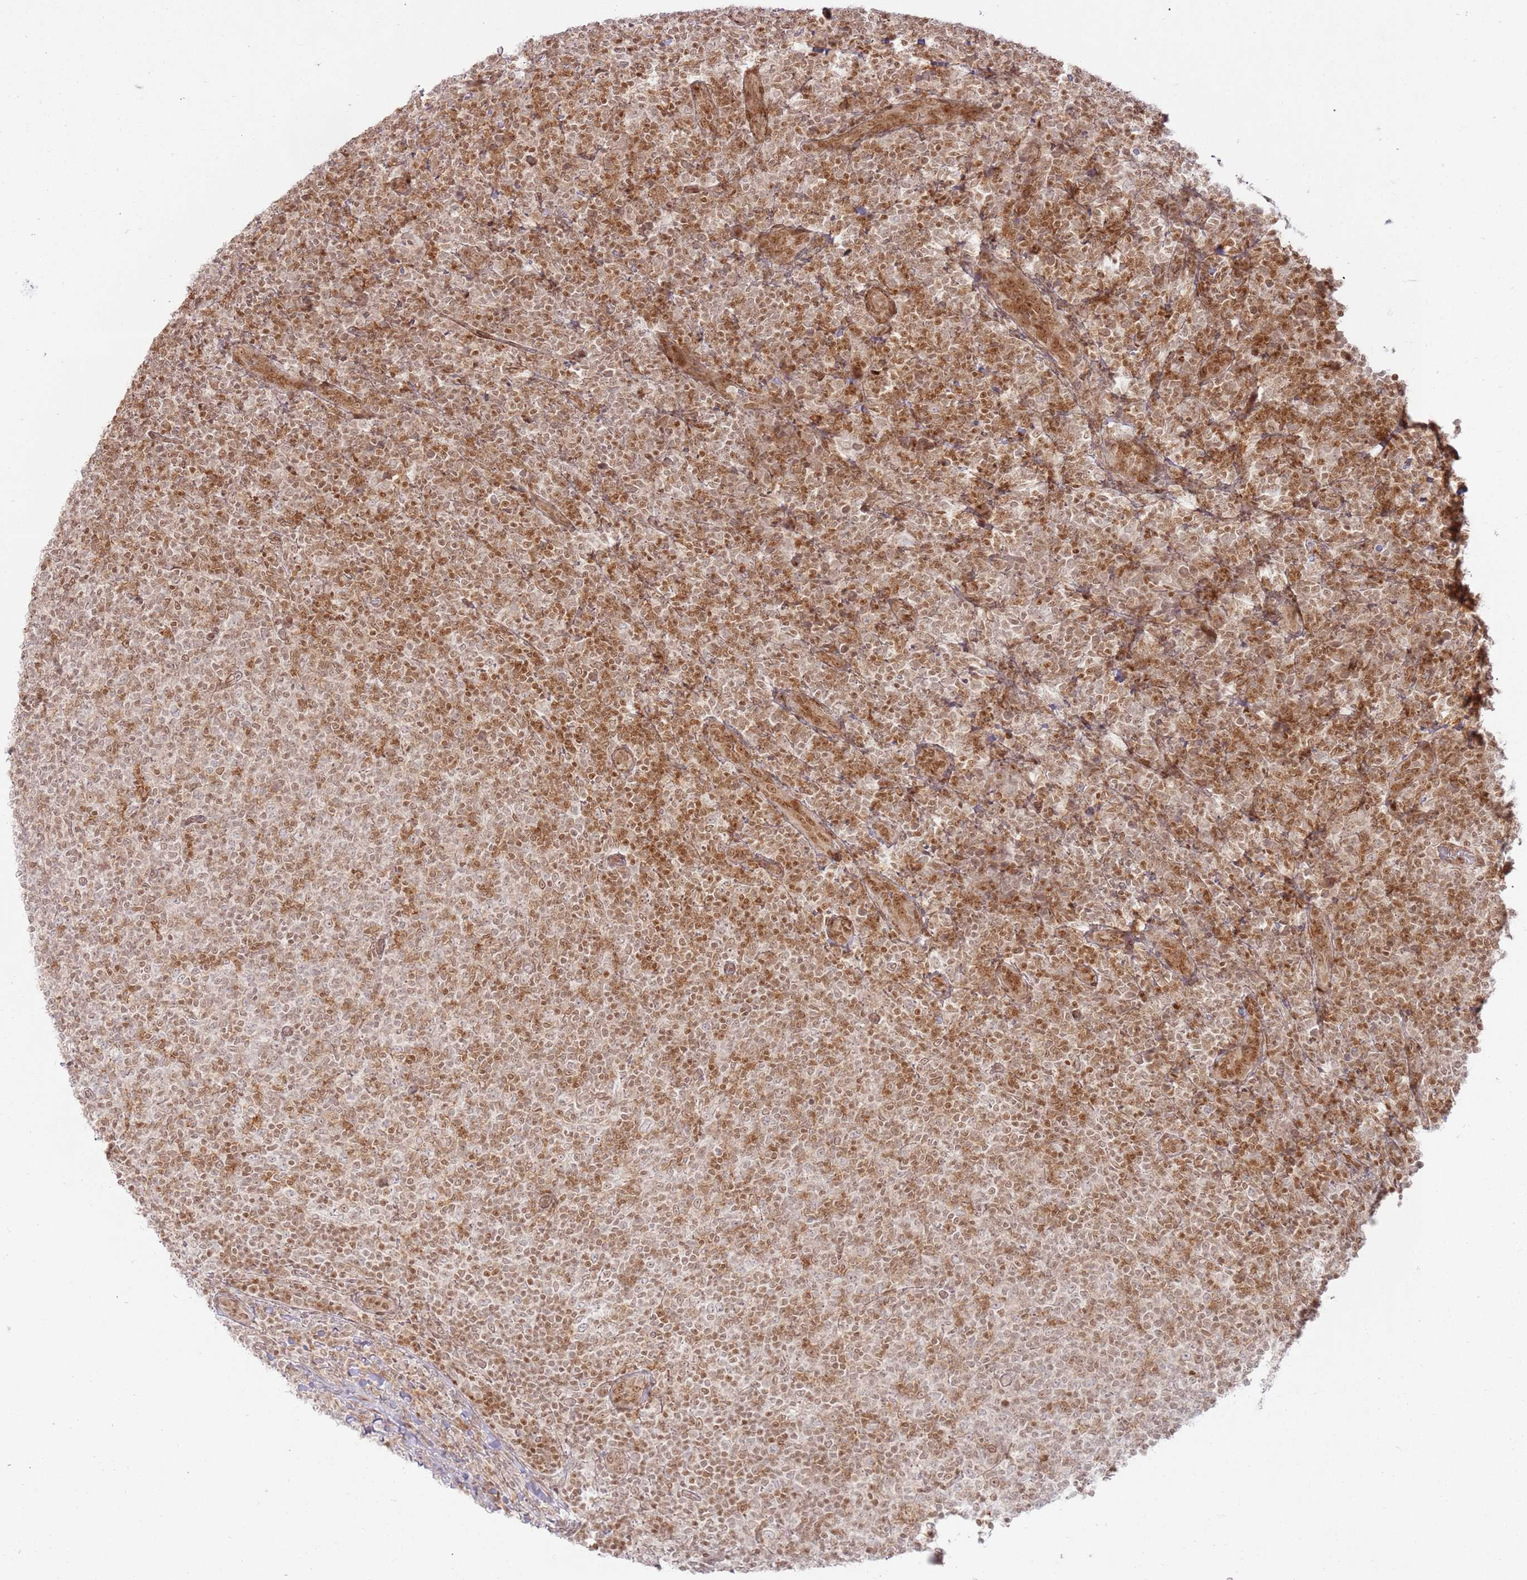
{"staining": {"intensity": "moderate", "quantity": ">75%", "location": "nuclear"}, "tissue": "lymphoma", "cell_type": "Tumor cells", "image_type": "cancer", "snomed": [{"axis": "morphology", "description": "Malignant lymphoma, non-Hodgkin's type, Low grade"}, {"axis": "topography", "description": "Lymph node"}], "caption": "Tumor cells display medium levels of moderate nuclear staining in about >75% of cells in lymphoma.", "gene": "KLHL36", "patient": {"sex": "male", "age": 66}}